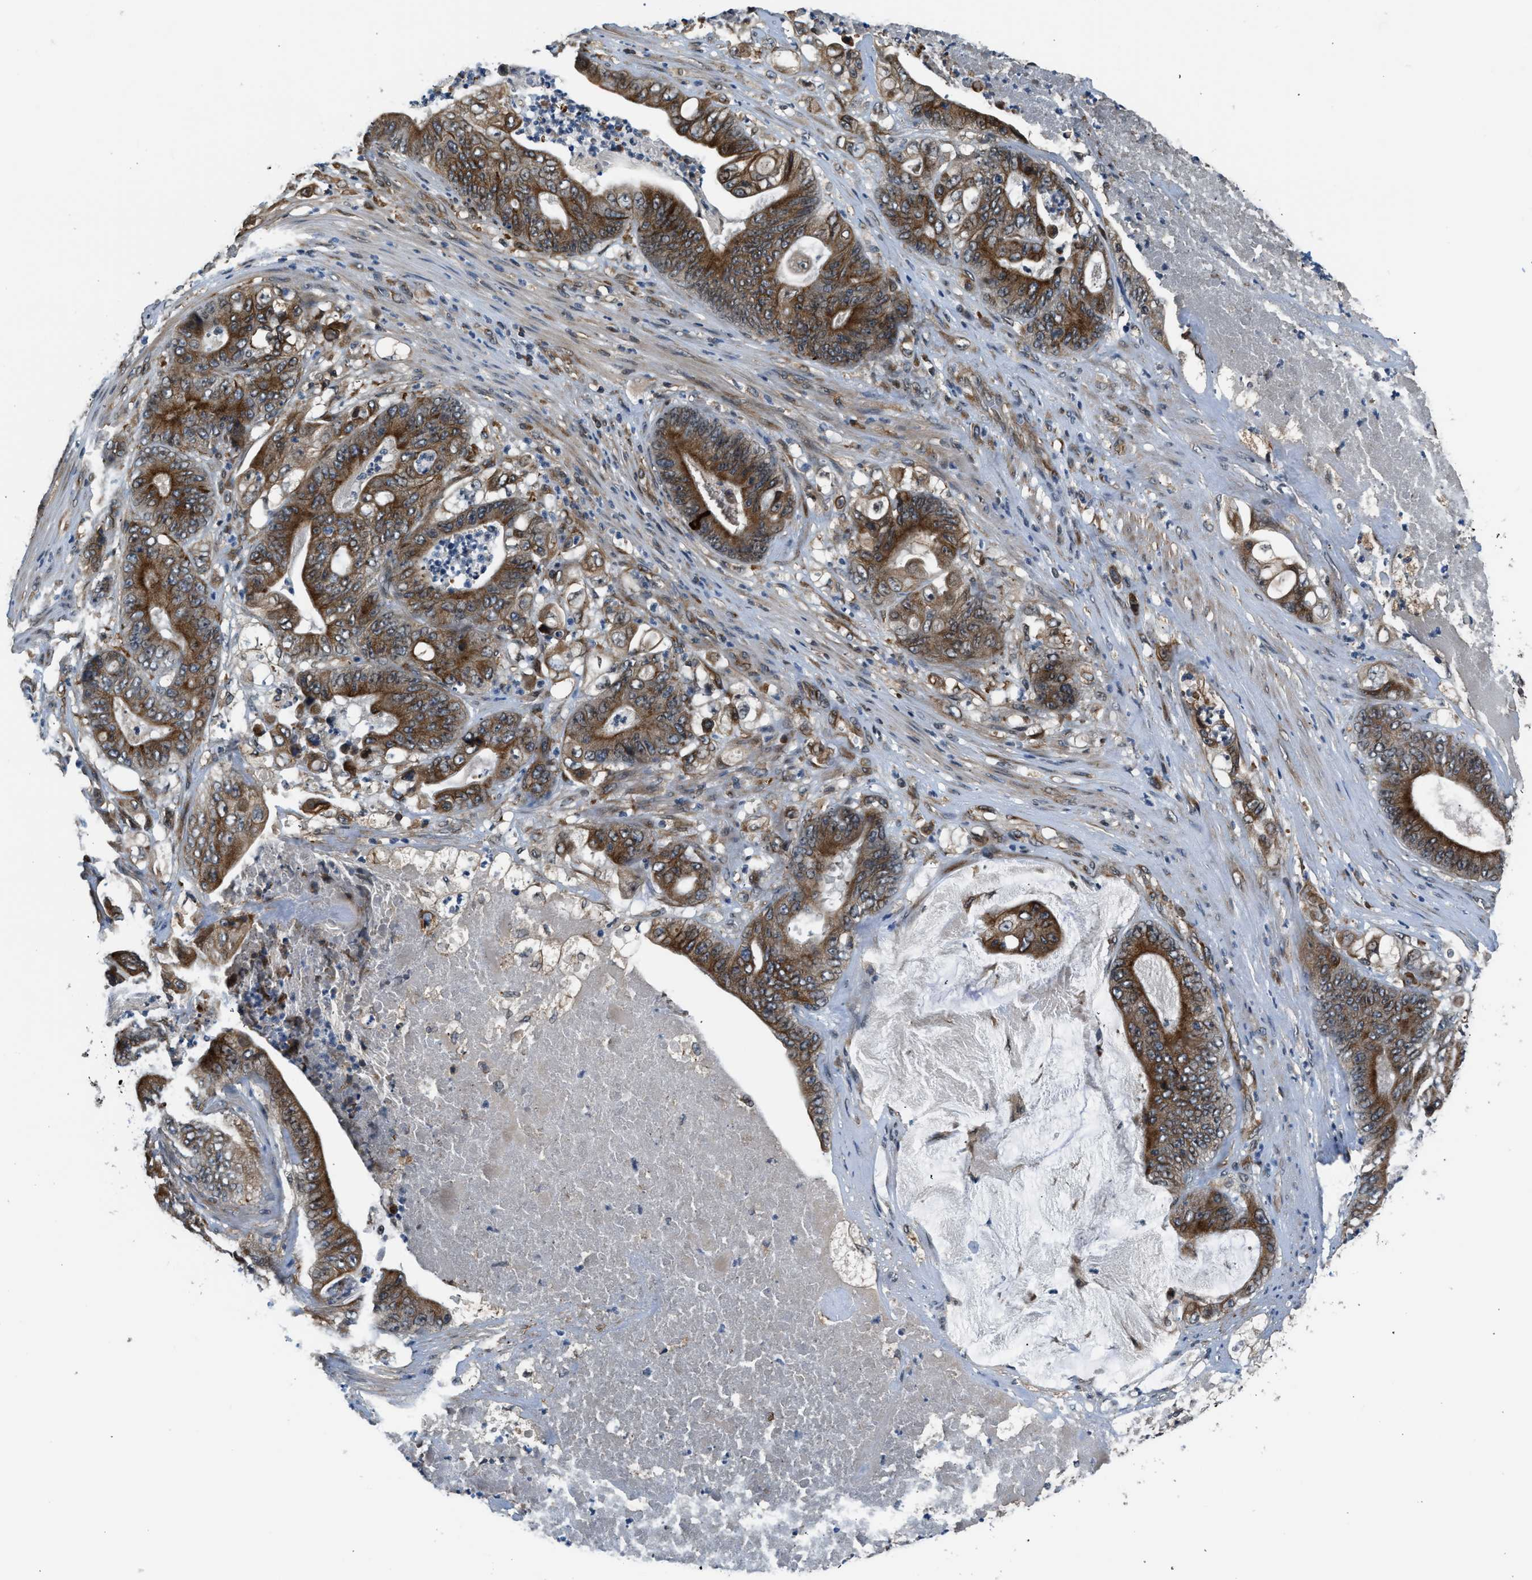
{"staining": {"intensity": "strong", "quantity": ">75%", "location": "cytoplasmic/membranous"}, "tissue": "stomach cancer", "cell_type": "Tumor cells", "image_type": "cancer", "snomed": [{"axis": "morphology", "description": "Adenocarcinoma, NOS"}, {"axis": "topography", "description": "Stomach"}], "caption": "Adenocarcinoma (stomach) tissue reveals strong cytoplasmic/membranous positivity in approximately >75% of tumor cells", "gene": "RETREG3", "patient": {"sex": "female", "age": 73}}